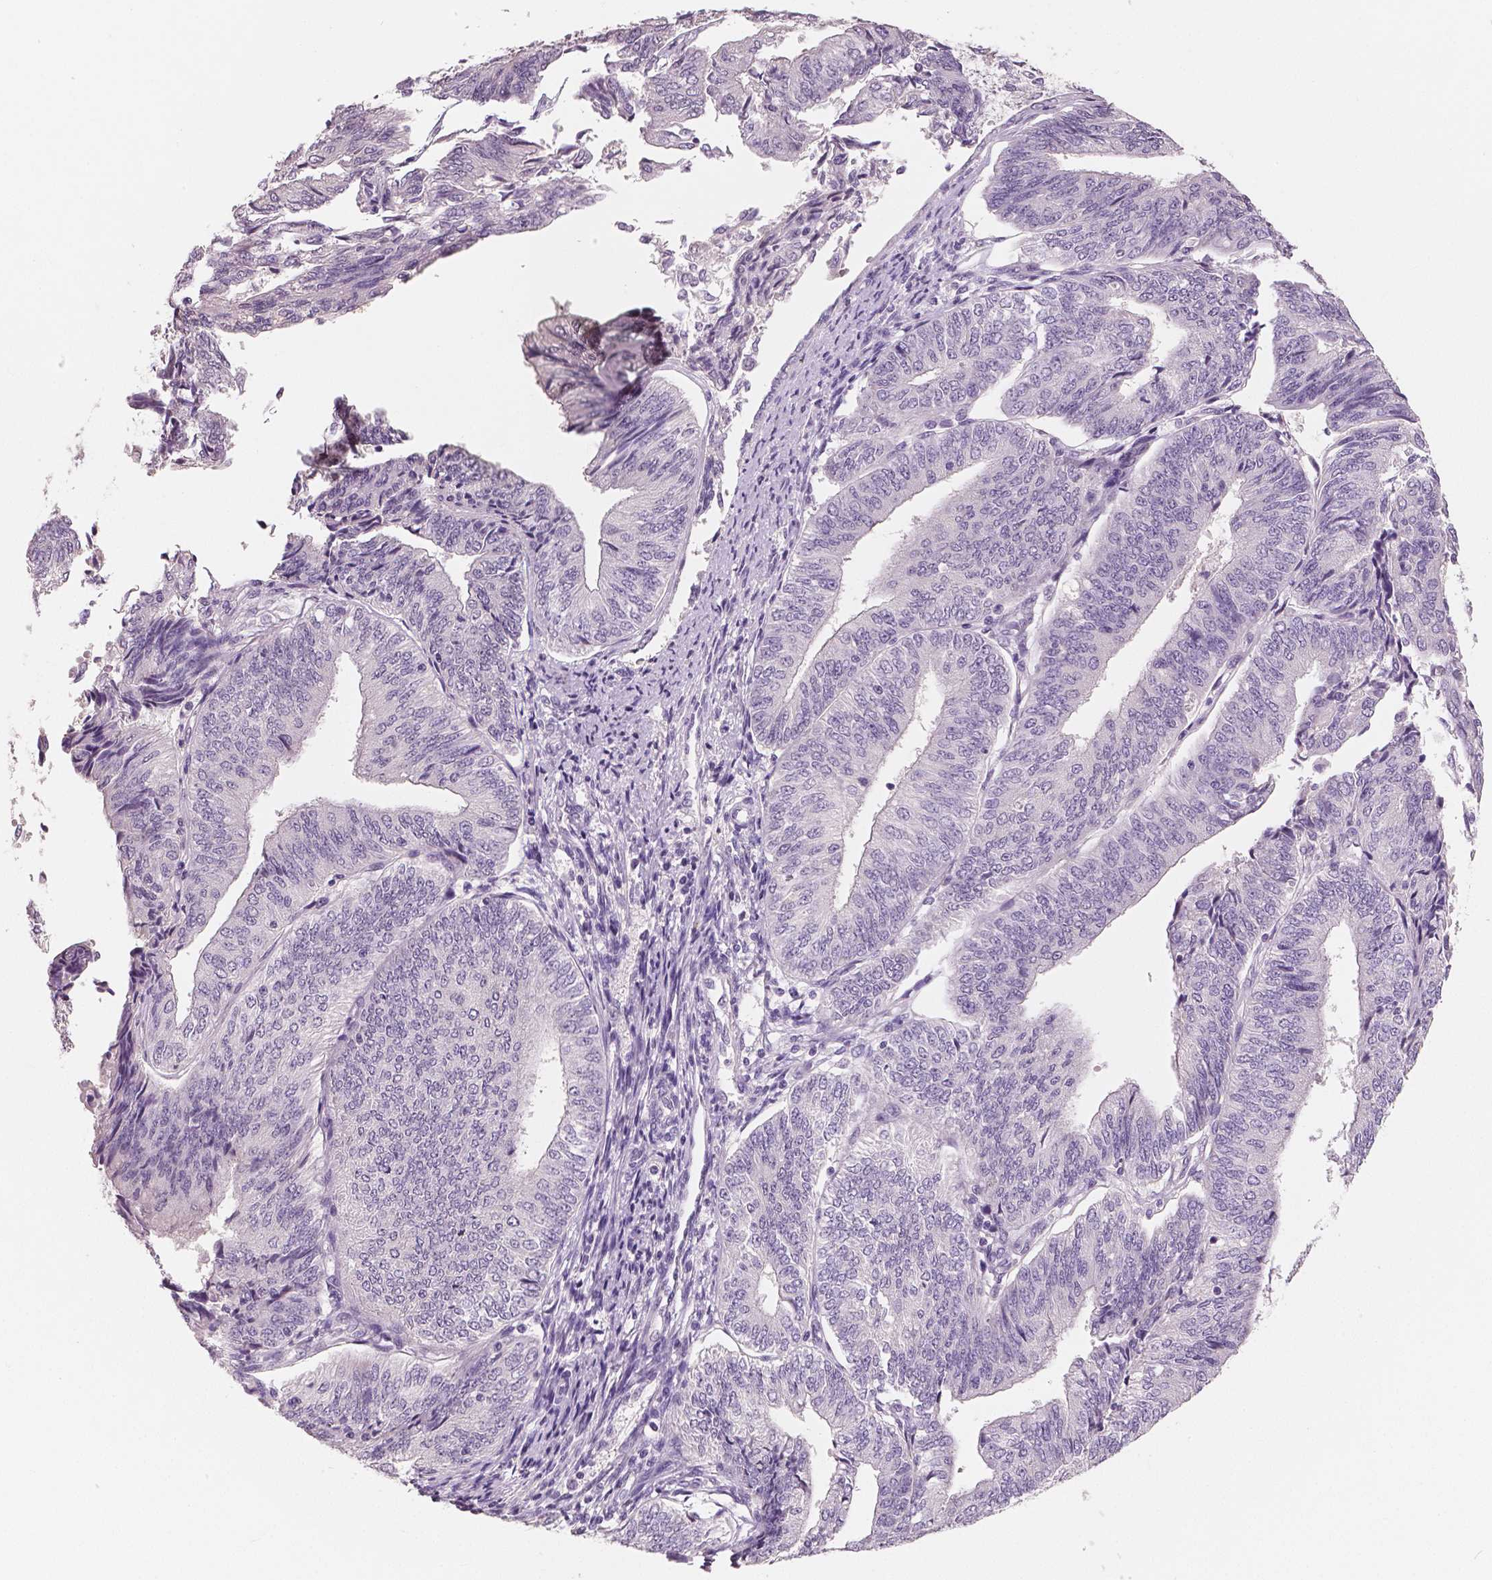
{"staining": {"intensity": "negative", "quantity": "none", "location": "none"}, "tissue": "endometrial cancer", "cell_type": "Tumor cells", "image_type": "cancer", "snomed": [{"axis": "morphology", "description": "Adenocarcinoma, NOS"}, {"axis": "topography", "description": "Endometrium"}], "caption": "Human endometrial cancer stained for a protein using immunohistochemistry exhibits no expression in tumor cells.", "gene": "NECAB1", "patient": {"sex": "female", "age": 58}}